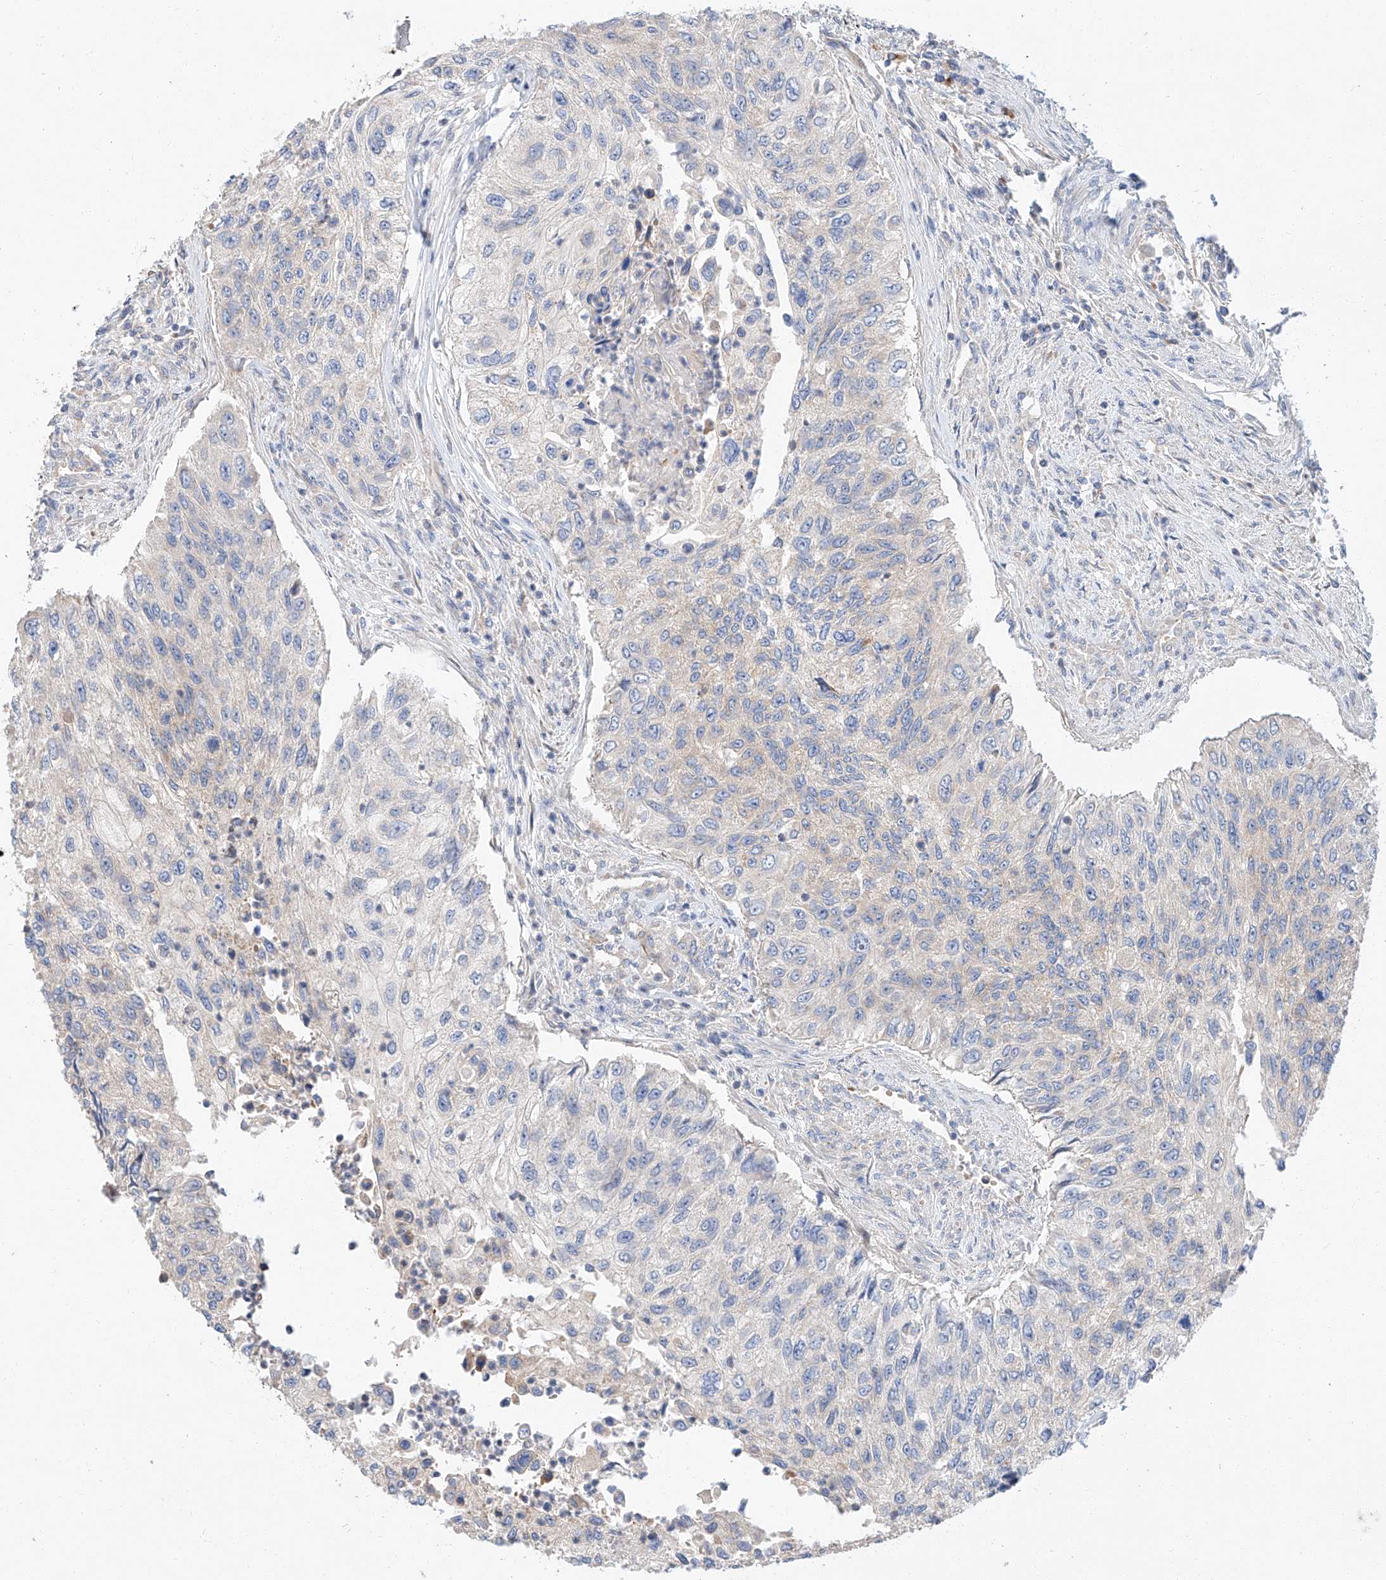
{"staining": {"intensity": "negative", "quantity": "none", "location": "none"}, "tissue": "urothelial cancer", "cell_type": "Tumor cells", "image_type": "cancer", "snomed": [{"axis": "morphology", "description": "Urothelial carcinoma, High grade"}, {"axis": "topography", "description": "Urinary bladder"}], "caption": "Tumor cells are negative for protein expression in human urothelial carcinoma (high-grade).", "gene": "GLMN", "patient": {"sex": "female", "age": 60}}